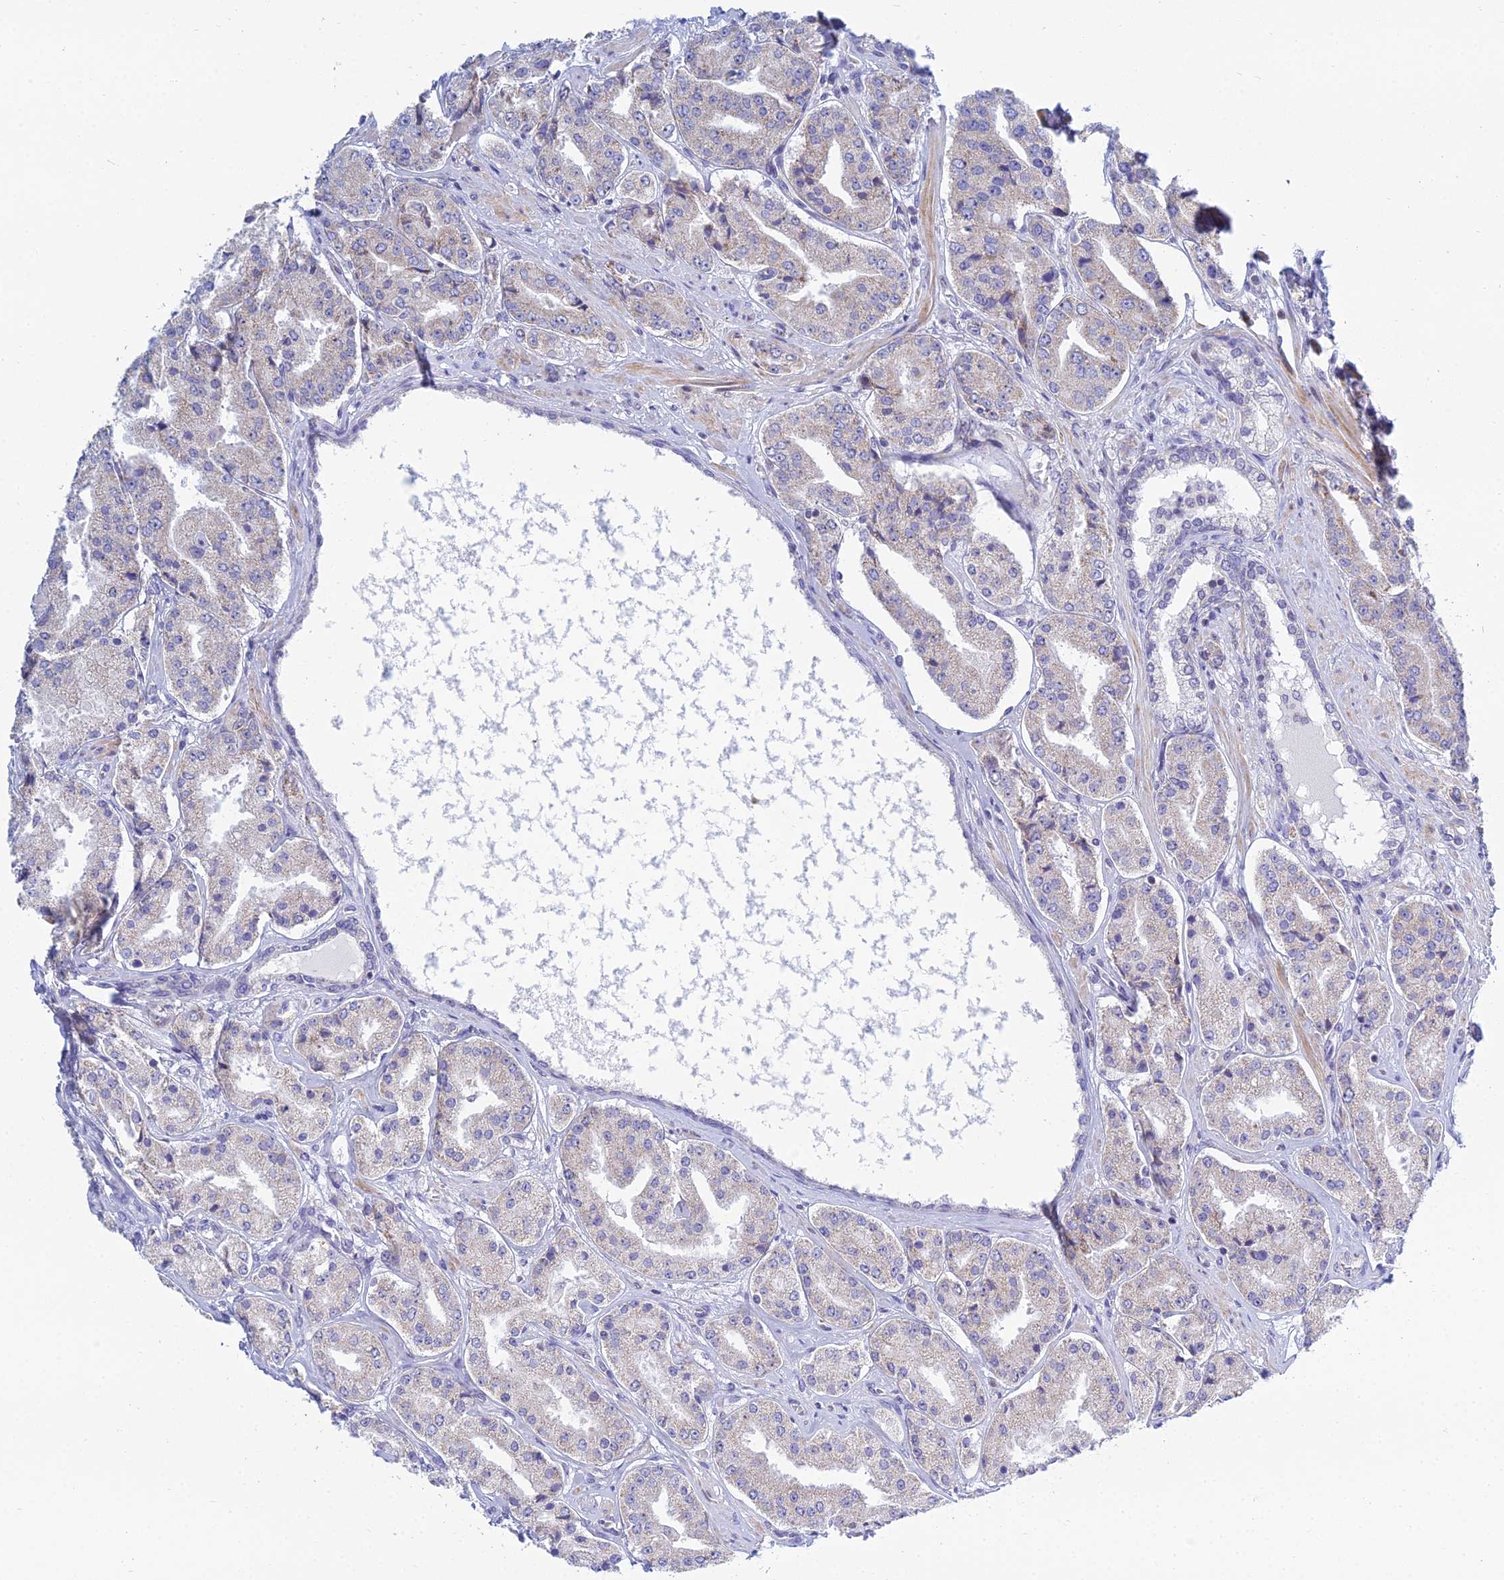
{"staining": {"intensity": "weak", "quantity": "<25%", "location": "cytoplasmic/membranous"}, "tissue": "prostate cancer", "cell_type": "Tumor cells", "image_type": "cancer", "snomed": [{"axis": "morphology", "description": "Adenocarcinoma, High grade"}, {"axis": "topography", "description": "Prostate"}], "caption": "Tumor cells show no significant positivity in prostate cancer (high-grade adenocarcinoma).", "gene": "PRR13", "patient": {"sex": "male", "age": 63}}